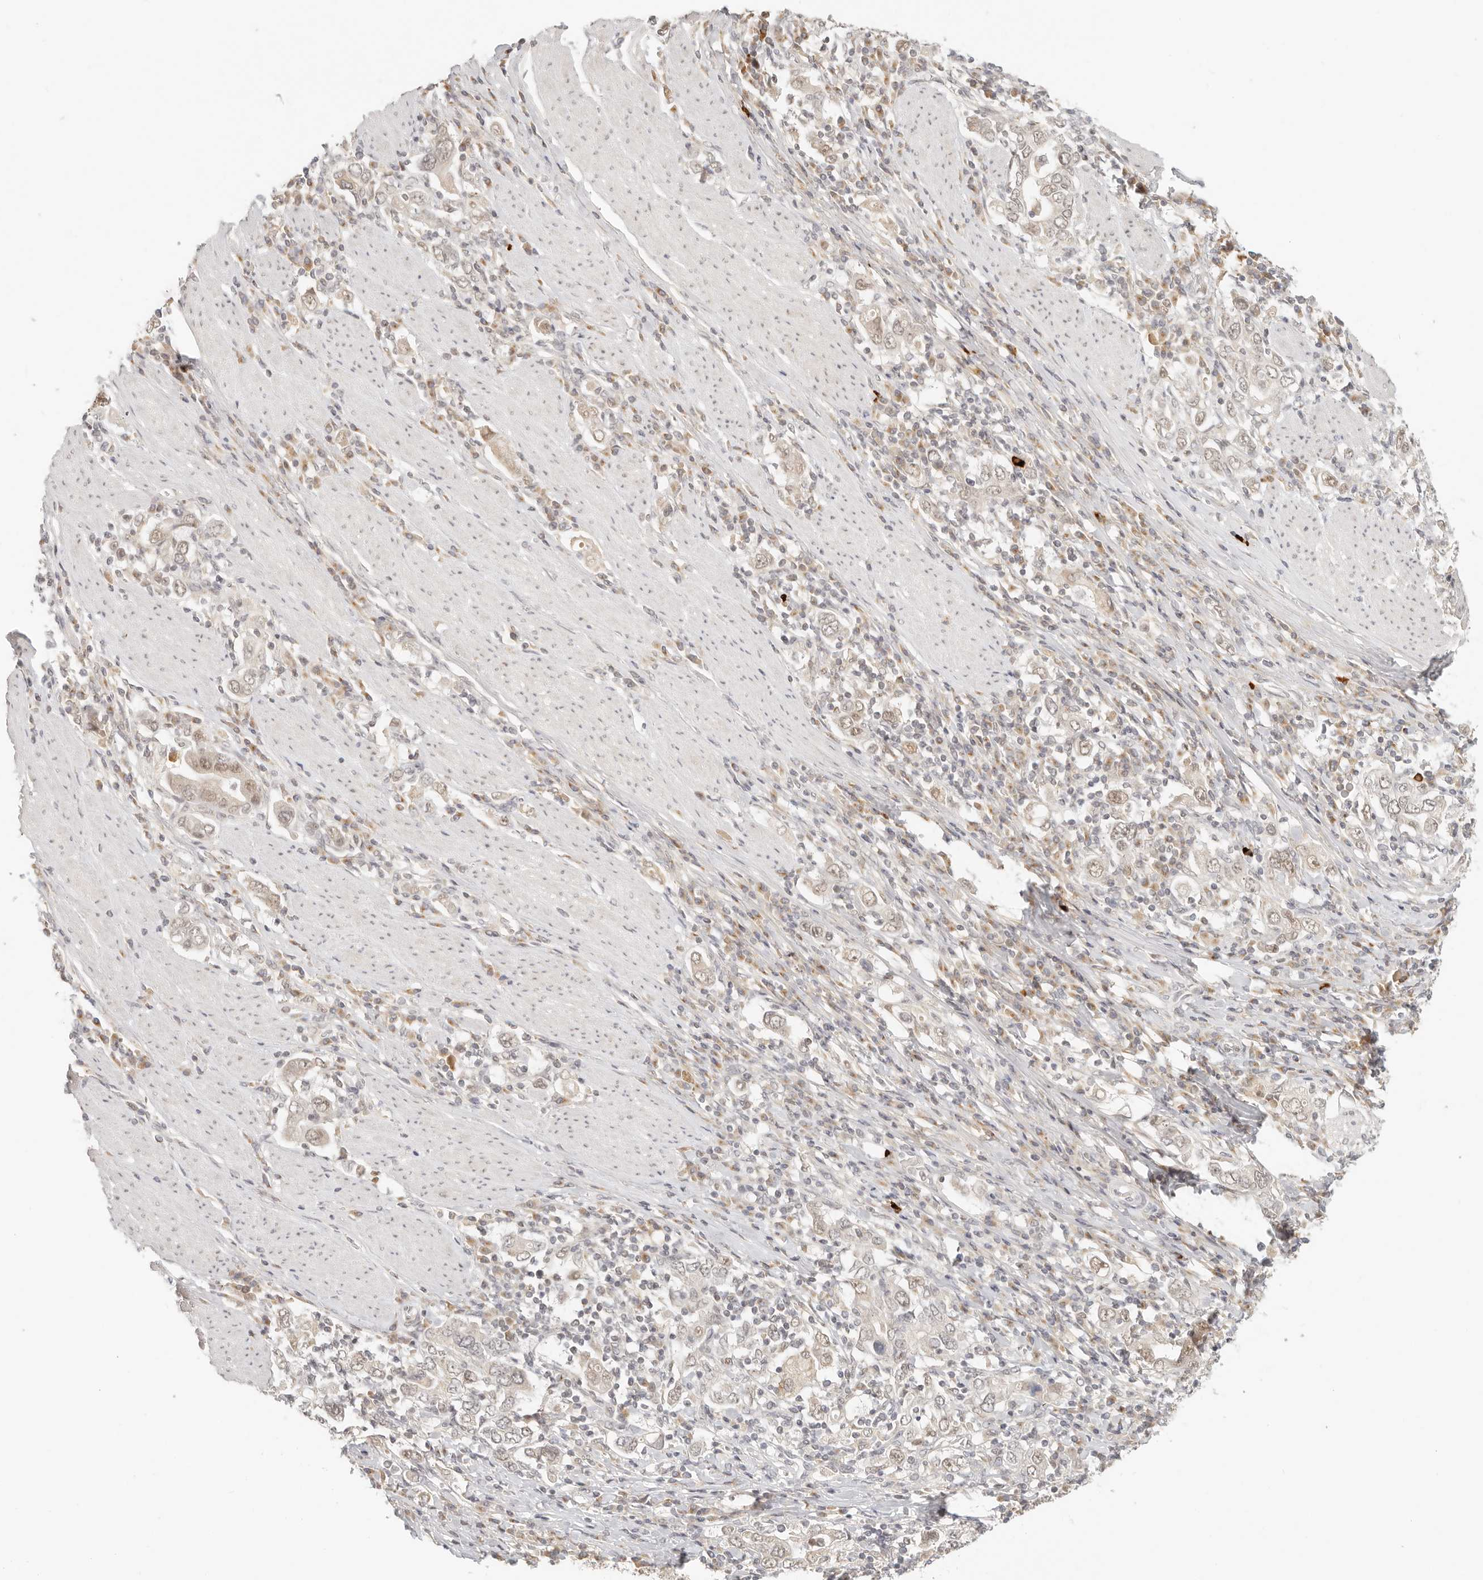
{"staining": {"intensity": "weak", "quantity": ">75%", "location": "nuclear"}, "tissue": "stomach cancer", "cell_type": "Tumor cells", "image_type": "cancer", "snomed": [{"axis": "morphology", "description": "Adenocarcinoma, NOS"}, {"axis": "topography", "description": "Stomach, upper"}], "caption": "Weak nuclear positivity for a protein is appreciated in approximately >75% of tumor cells of adenocarcinoma (stomach) using immunohistochemistry (IHC).", "gene": "INTS11", "patient": {"sex": "male", "age": 62}}